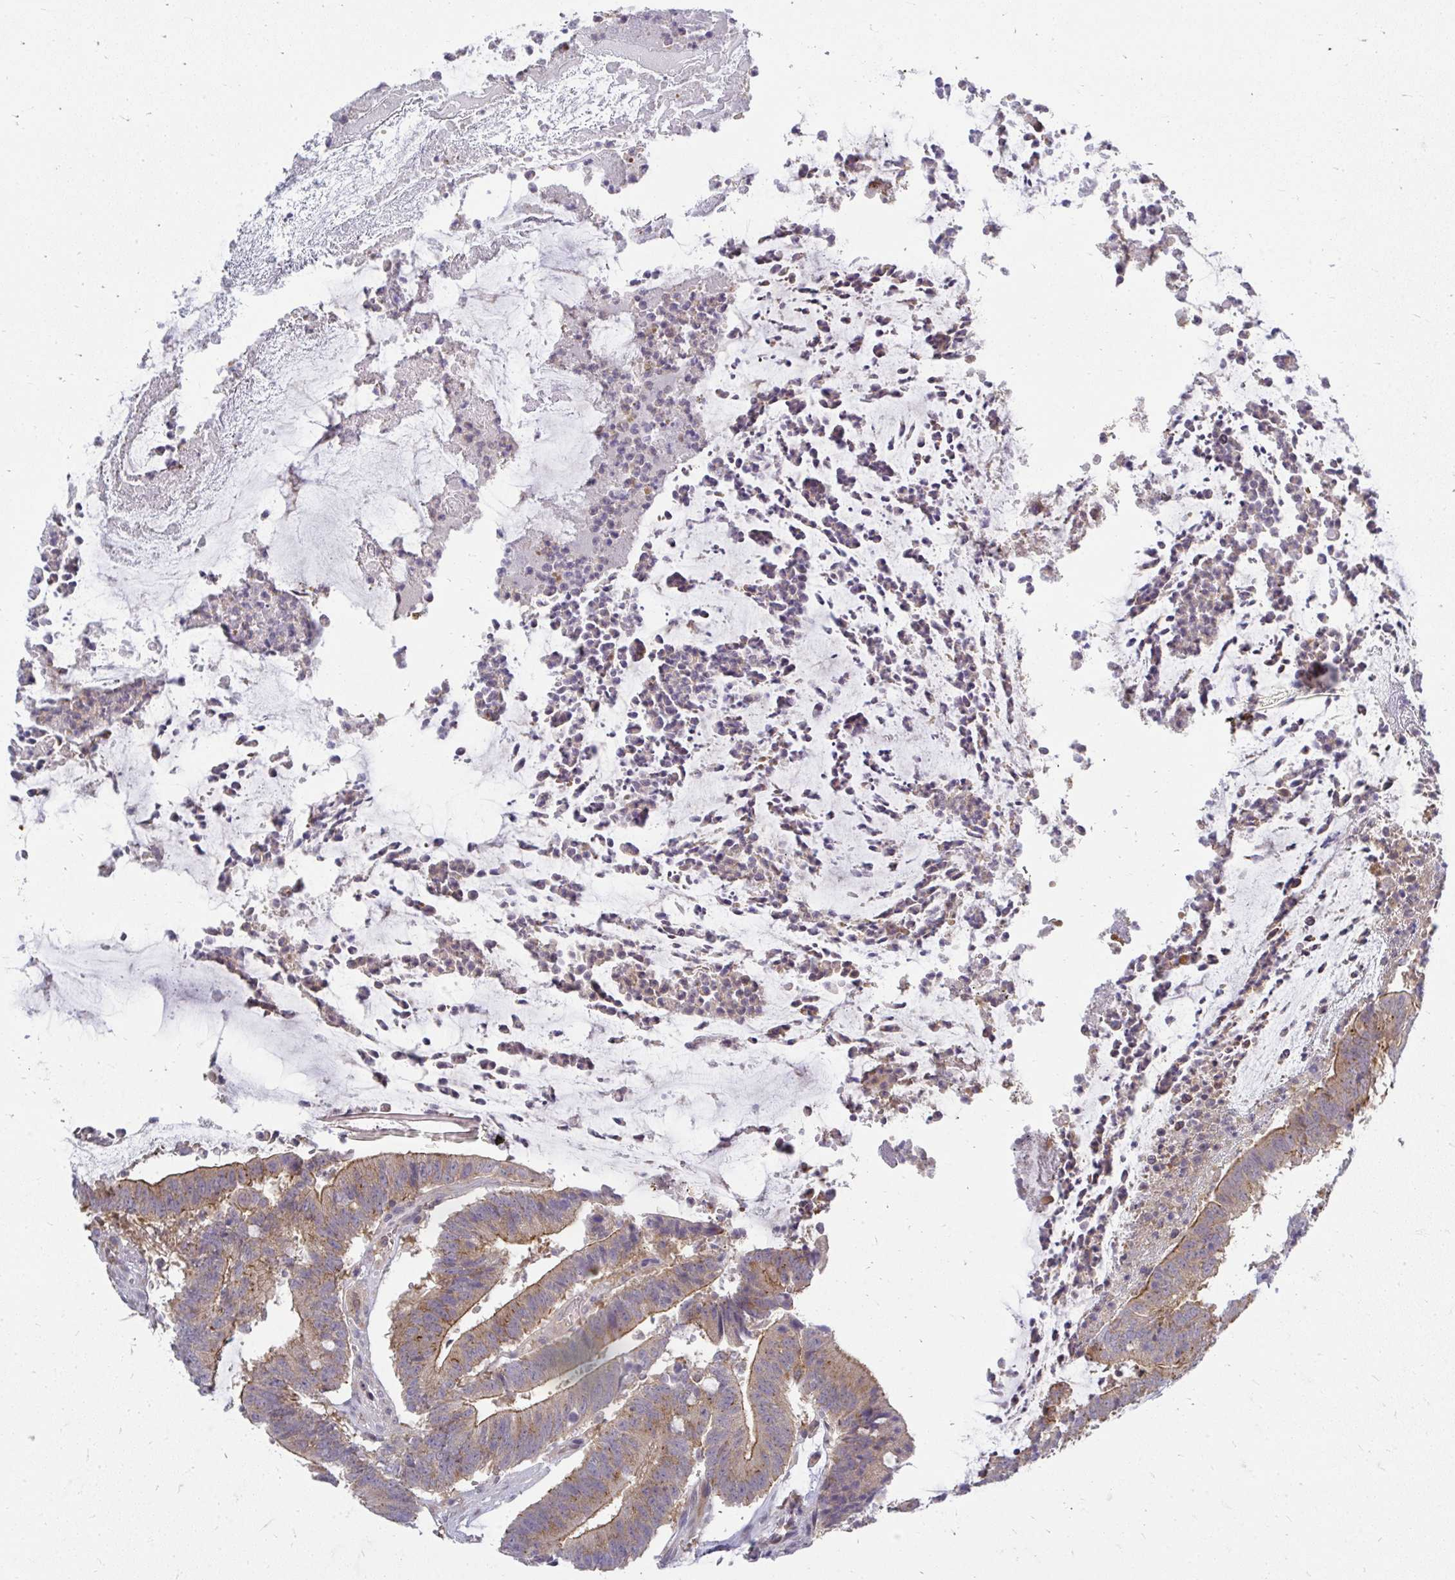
{"staining": {"intensity": "moderate", "quantity": ">75%", "location": "cytoplasmic/membranous"}, "tissue": "colorectal cancer", "cell_type": "Tumor cells", "image_type": "cancer", "snomed": [{"axis": "morphology", "description": "Adenocarcinoma, NOS"}, {"axis": "topography", "description": "Colon"}], "caption": "The image demonstrates staining of adenocarcinoma (colorectal), revealing moderate cytoplasmic/membranous protein staining (brown color) within tumor cells.", "gene": "HDHD2", "patient": {"sex": "female", "age": 43}}